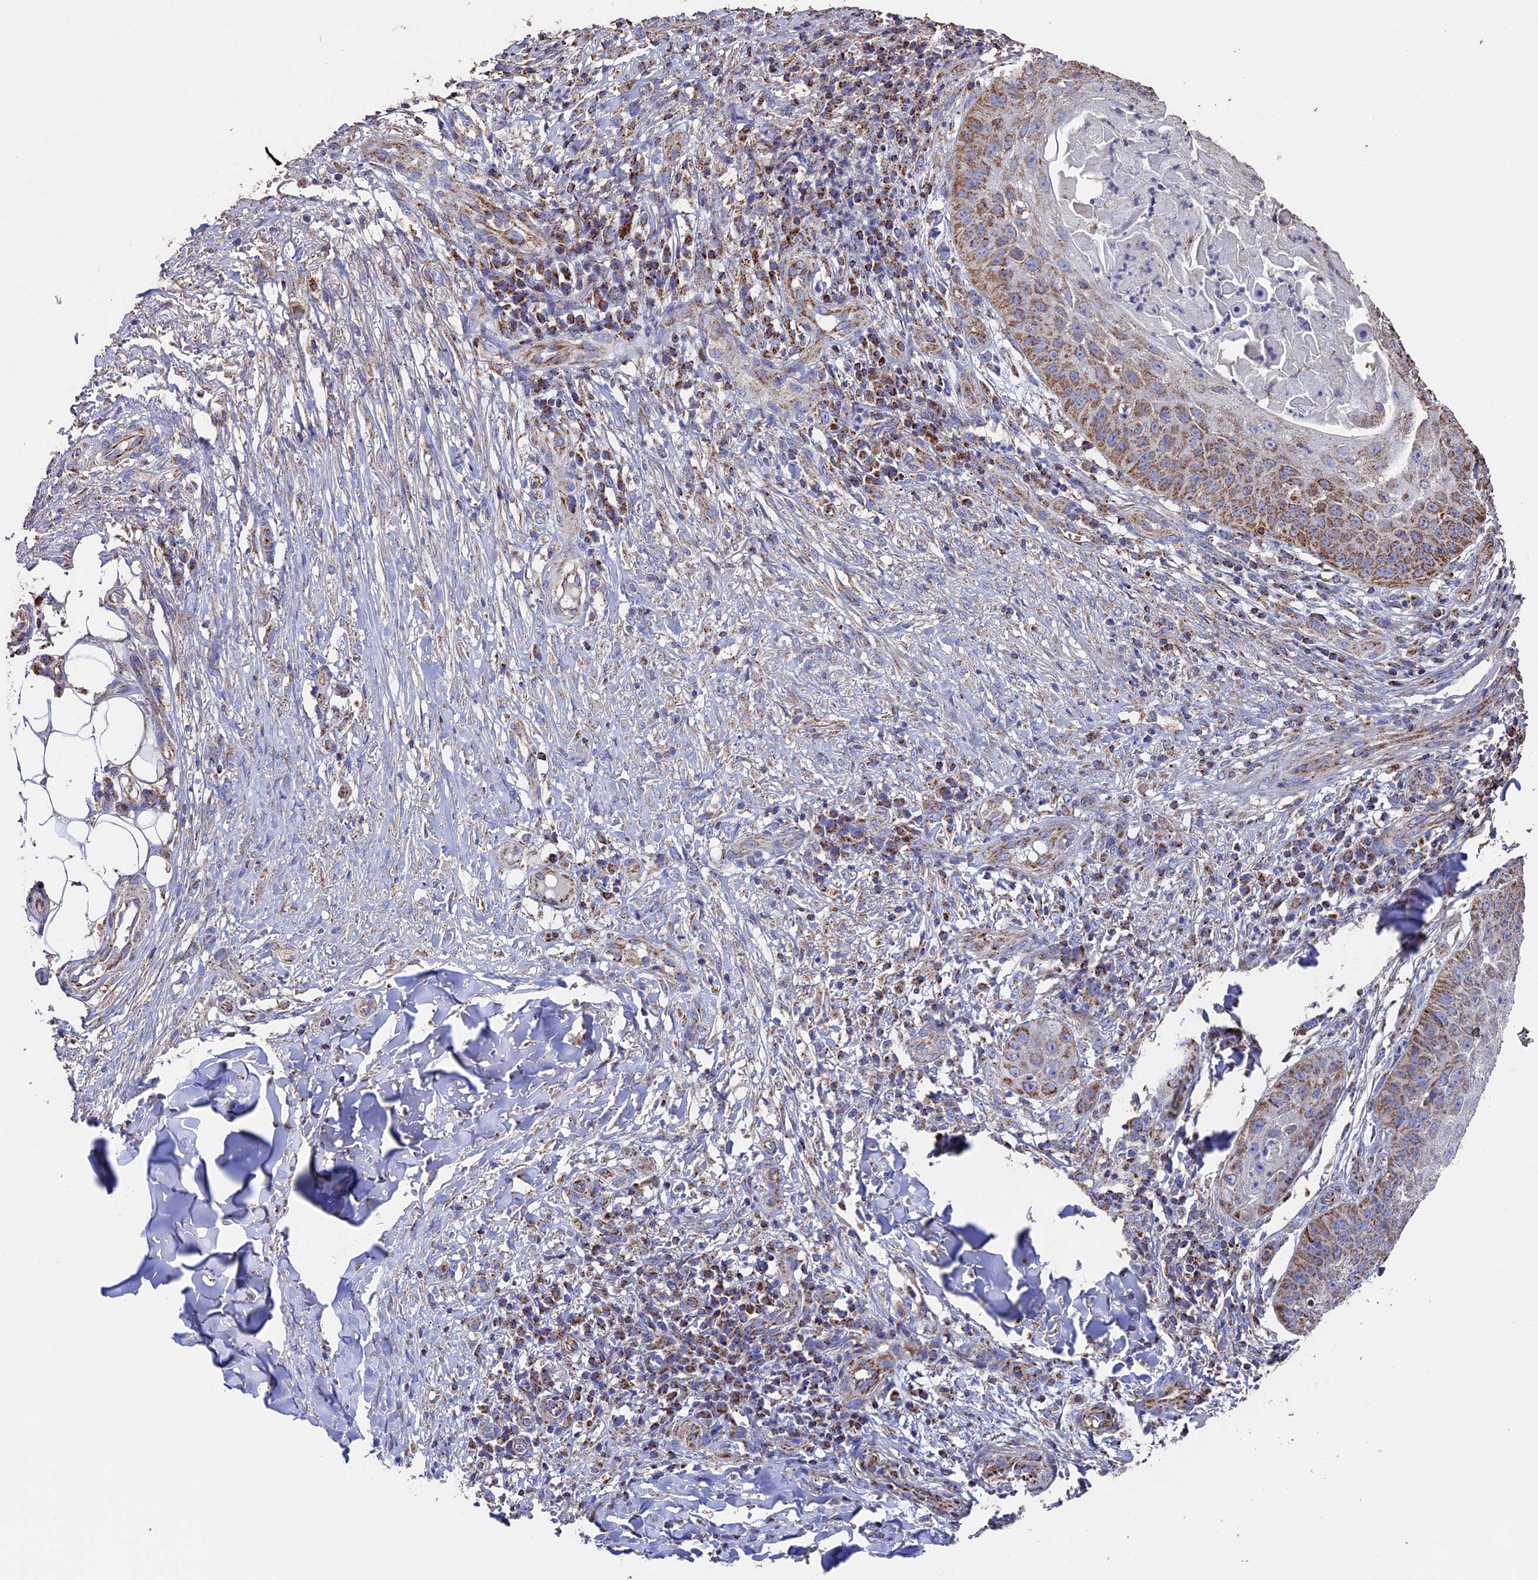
{"staining": {"intensity": "moderate", "quantity": ">75%", "location": "cytoplasmic/membranous"}, "tissue": "skin cancer", "cell_type": "Tumor cells", "image_type": "cancer", "snomed": [{"axis": "morphology", "description": "Squamous cell carcinoma, NOS"}, {"axis": "topography", "description": "Skin"}], "caption": "IHC staining of skin cancer, which demonstrates medium levels of moderate cytoplasmic/membranous positivity in about >75% of tumor cells indicating moderate cytoplasmic/membranous protein staining. The staining was performed using DAB (brown) for protein detection and nuclei were counterstained in hematoxylin (blue).", "gene": "ADAT1", "patient": {"sex": "male", "age": 70}}